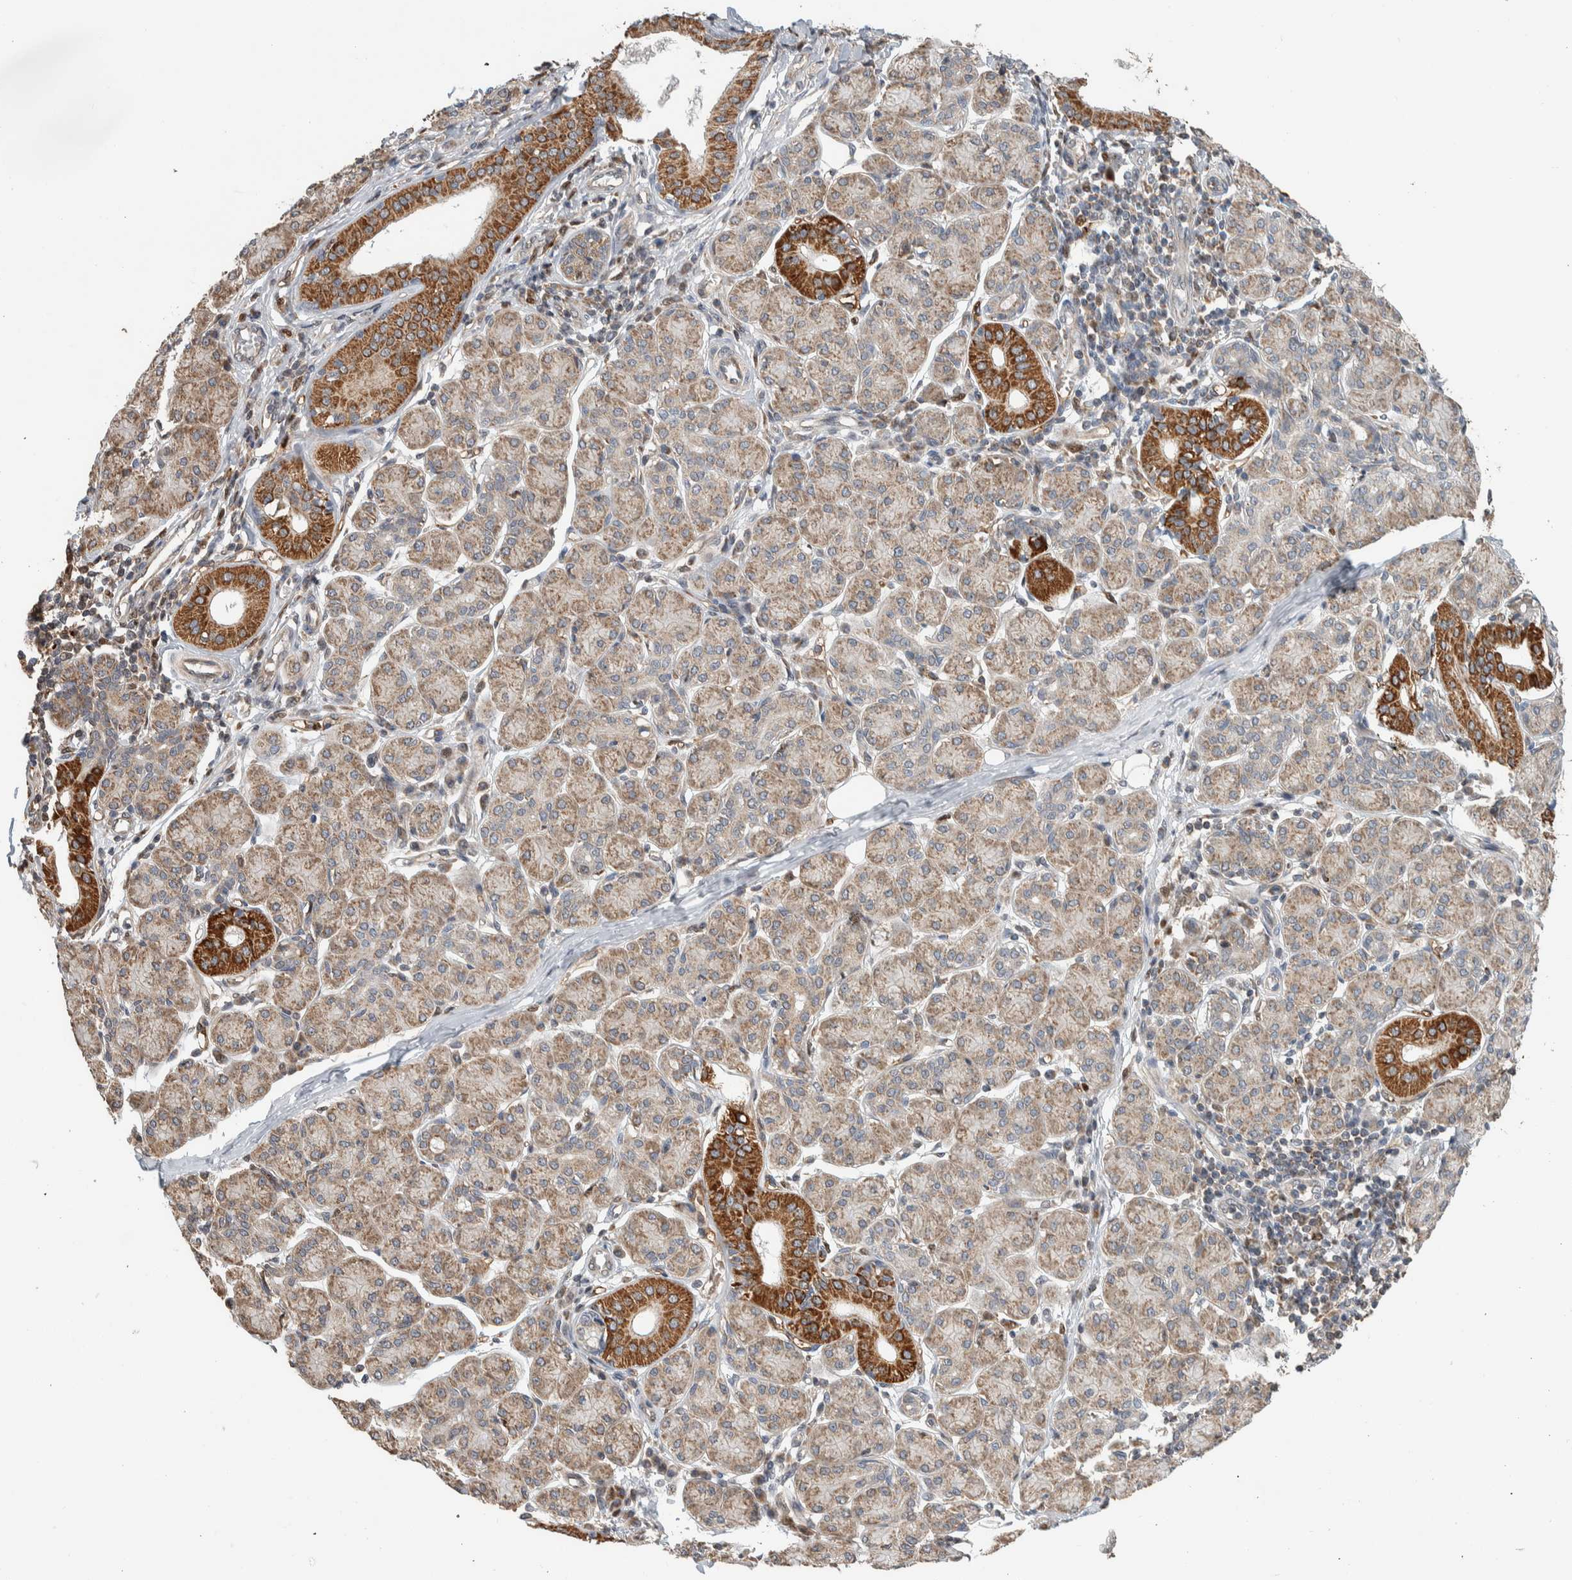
{"staining": {"intensity": "strong", "quantity": "25%-75%", "location": "cytoplasmic/membranous"}, "tissue": "salivary gland", "cell_type": "Glandular cells", "image_type": "normal", "snomed": [{"axis": "morphology", "description": "Normal tissue, NOS"}, {"axis": "morphology", "description": "Inflammation, NOS"}, {"axis": "topography", "description": "Lymph node"}, {"axis": "topography", "description": "Salivary gland"}], "caption": "Immunohistochemical staining of normal salivary gland displays high levels of strong cytoplasmic/membranous staining in approximately 25%-75% of glandular cells.", "gene": "VPS53", "patient": {"sex": "male", "age": 3}}